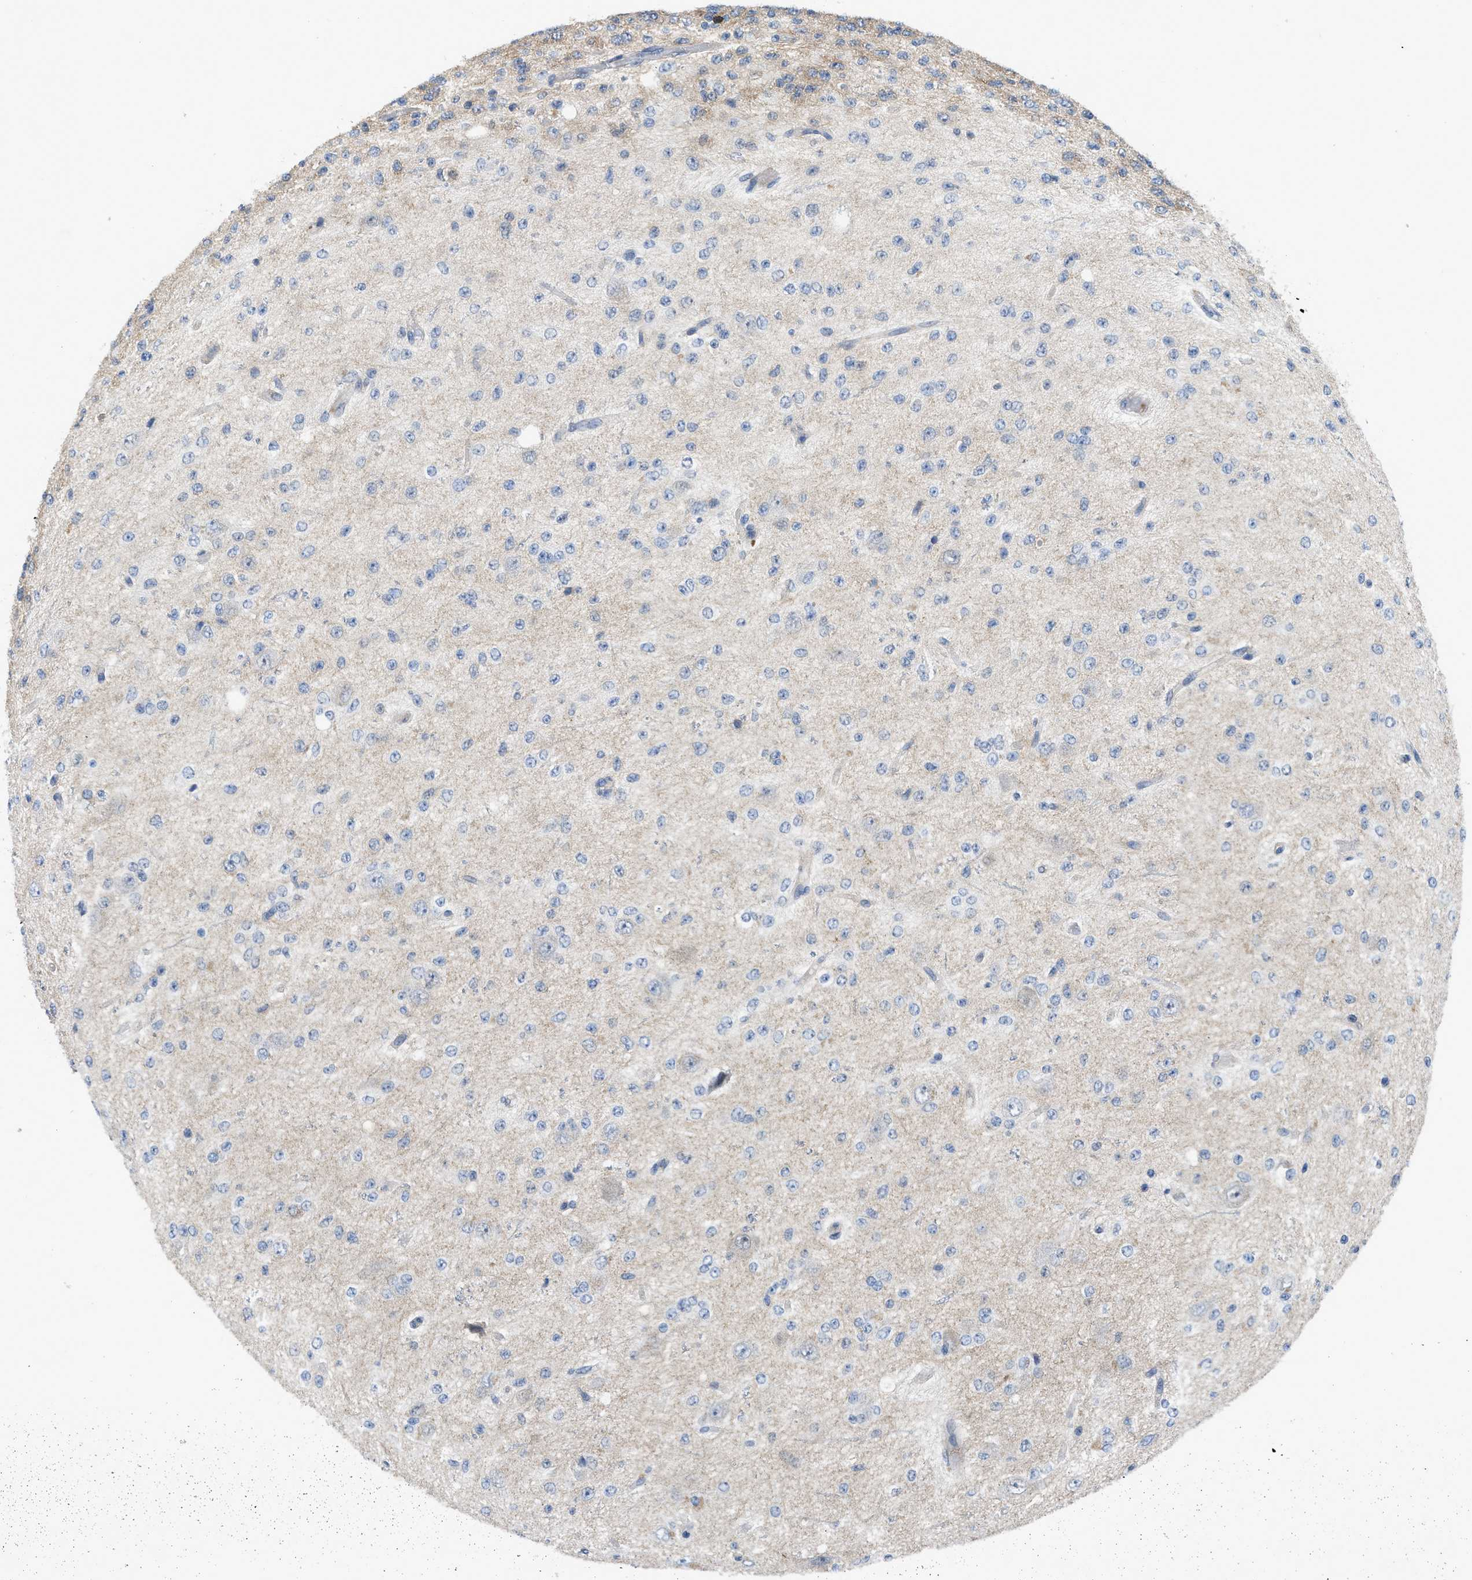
{"staining": {"intensity": "negative", "quantity": "none", "location": "none"}, "tissue": "glioma", "cell_type": "Tumor cells", "image_type": "cancer", "snomed": [{"axis": "morphology", "description": "Glioma, malignant, High grade"}, {"axis": "topography", "description": "pancreas cauda"}], "caption": "IHC micrograph of glioma stained for a protein (brown), which reveals no staining in tumor cells. (Stains: DAB (3,3'-diaminobenzidine) immunohistochemistry with hematoxylin counter stain, Microscopy: brightfield microscopy at high magnification).", "gene": "PANX1", "patient": {"sex": "male", "age": 60}}